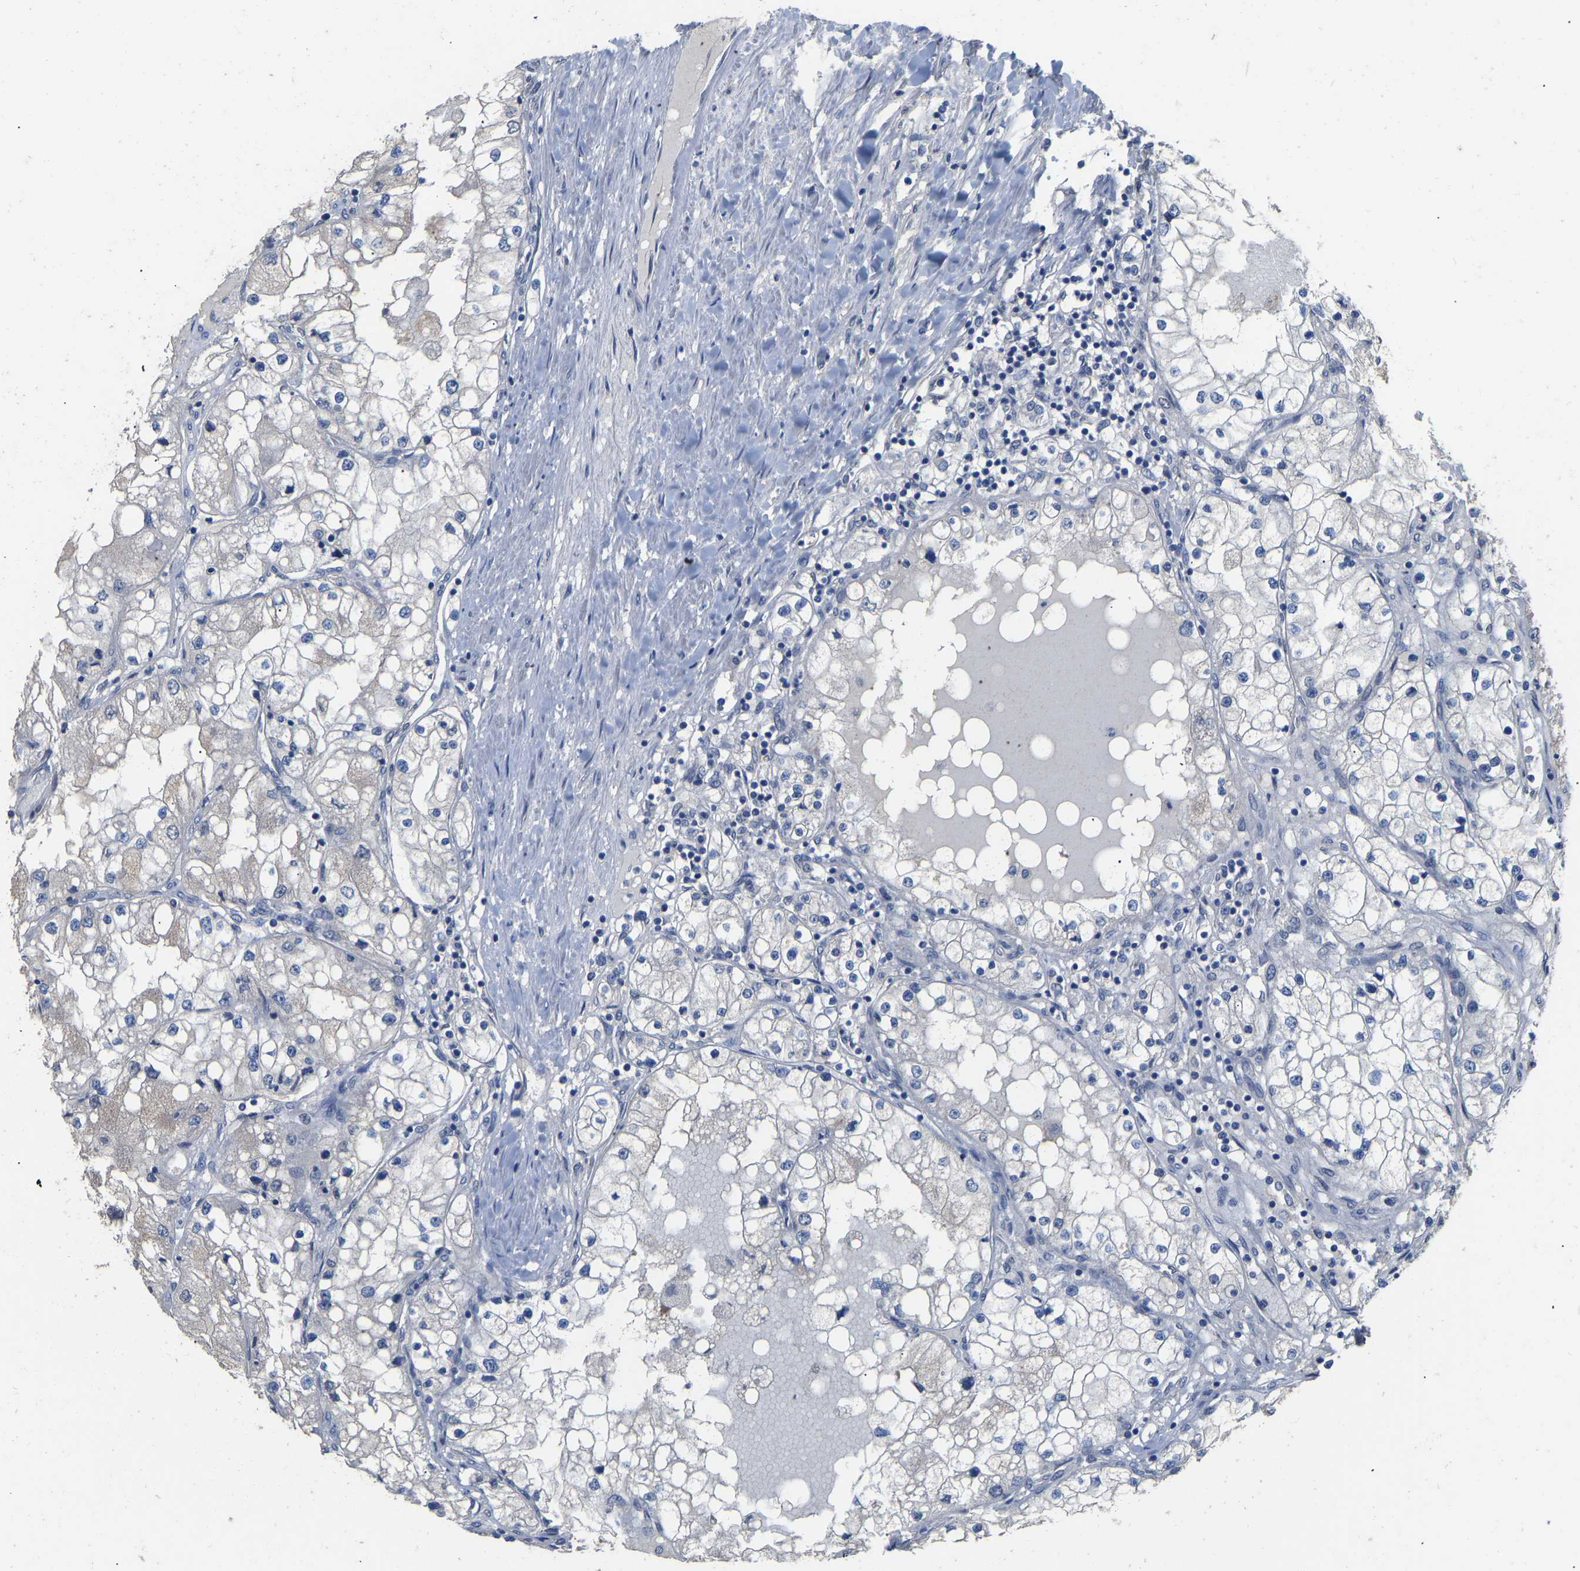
{"staining": {"intensity": "negative", "quantity": "none", "location": "none"}, "tissue": "renal cancer", "cell_type": "Tumor cells", "image_type": "cancer", "snomed": [{"axis": "morphology", "description": "Adenocarcinoma, NOS"}, {"axis": "topography", "description": "Kidney"}], "caption": "Protein analysis of renal adenocarcinoma demonstrates no significant positivity in tumor cells.", "gene": "QKI", "patient": {"sex": "male", "age": 68}}